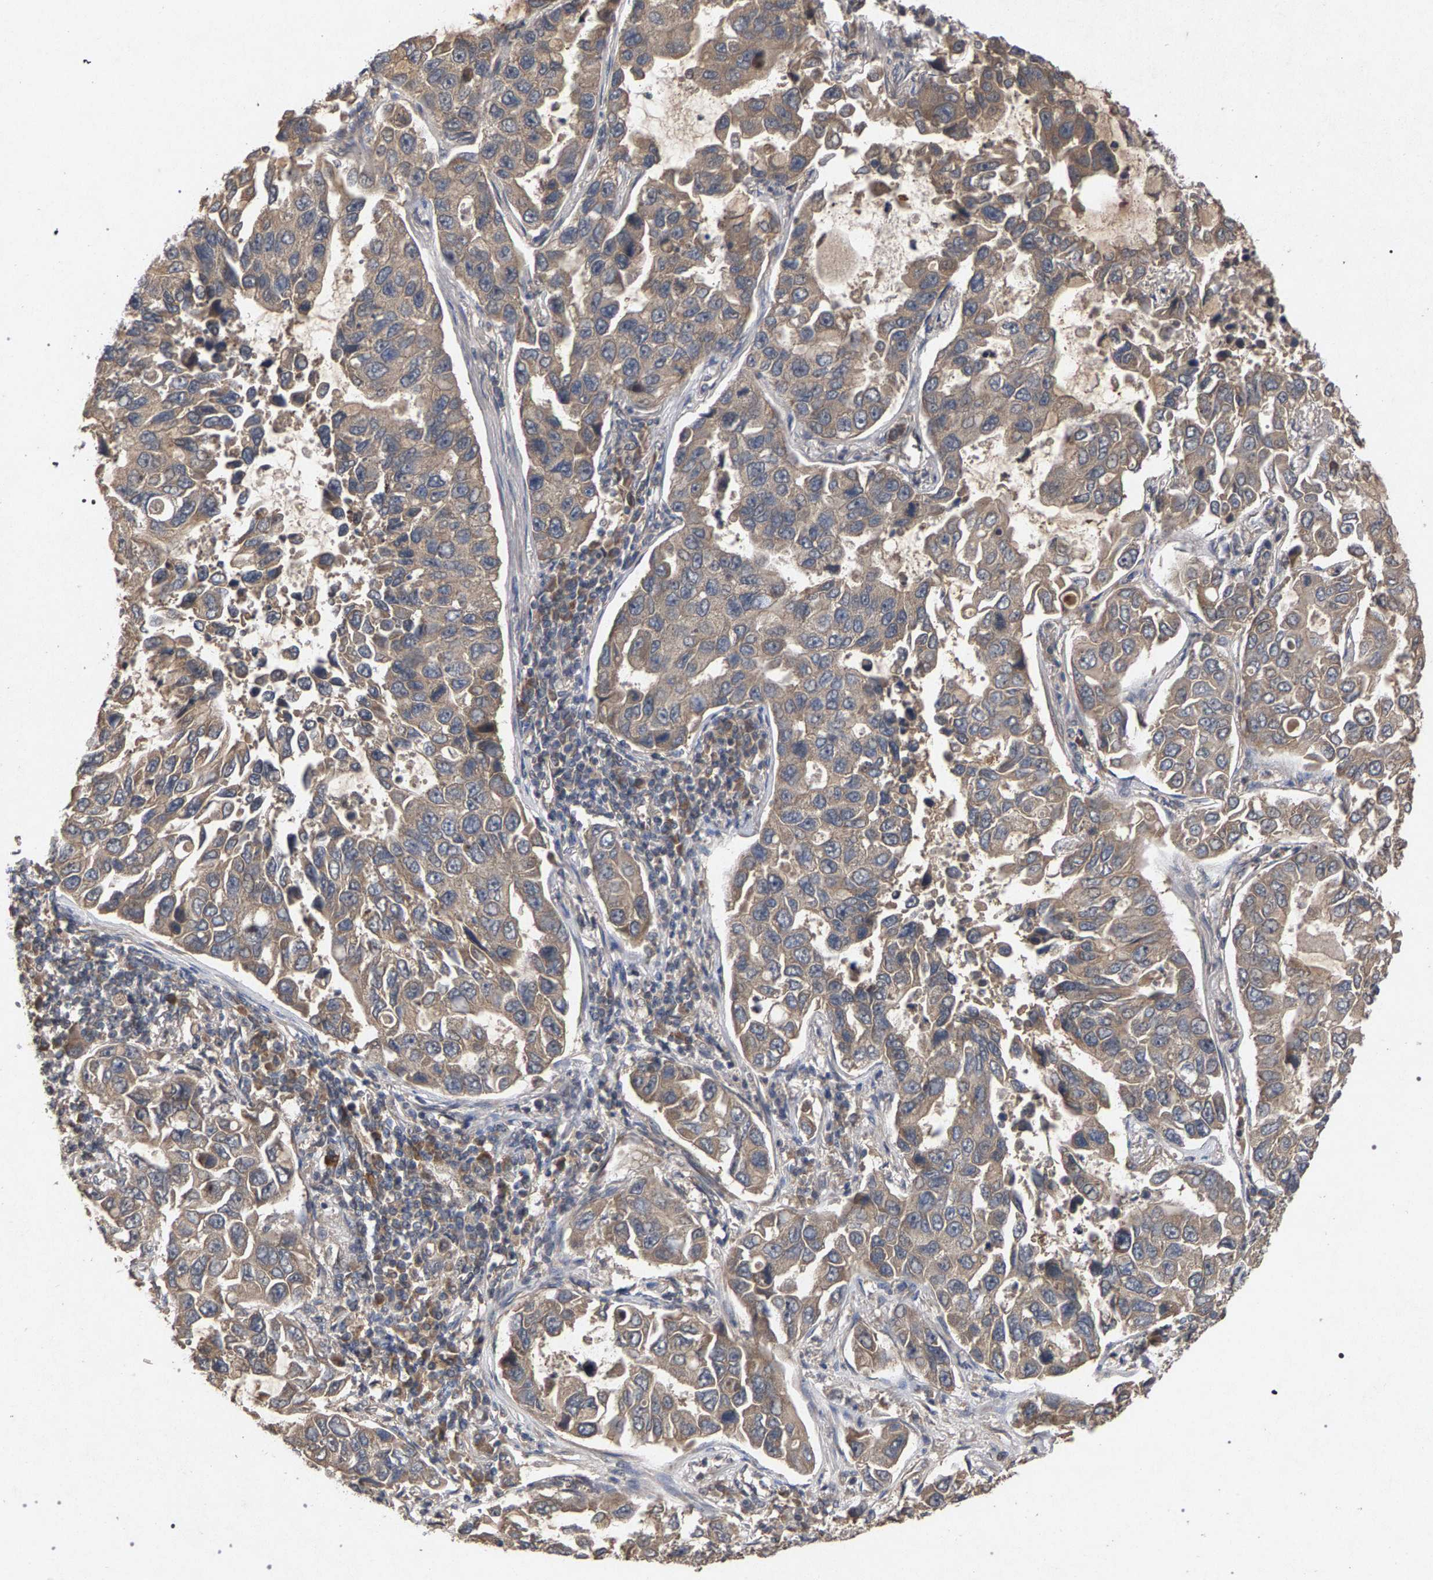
{"staining": {"intensity": "weak", "quantity": ">75%", "location": "cytoplasmic/membranous"}, "tissue": "lung cancer", "cell_type": "Tumor cells", "image_type": "cancer", "snomed": [{"axis": "morphology", "description": "Adenocarcinoma, NOS"}, {"axis": "topography", "description": "Lung"}], "caption": "Lung cancer stained for a protein (brown) demonstrates weak cytoplasmic/membranous positive expression in approximately >75% of tumor cells.", "gene": "SLC4A4", "patient": {"sex": "male", "age": 64}}